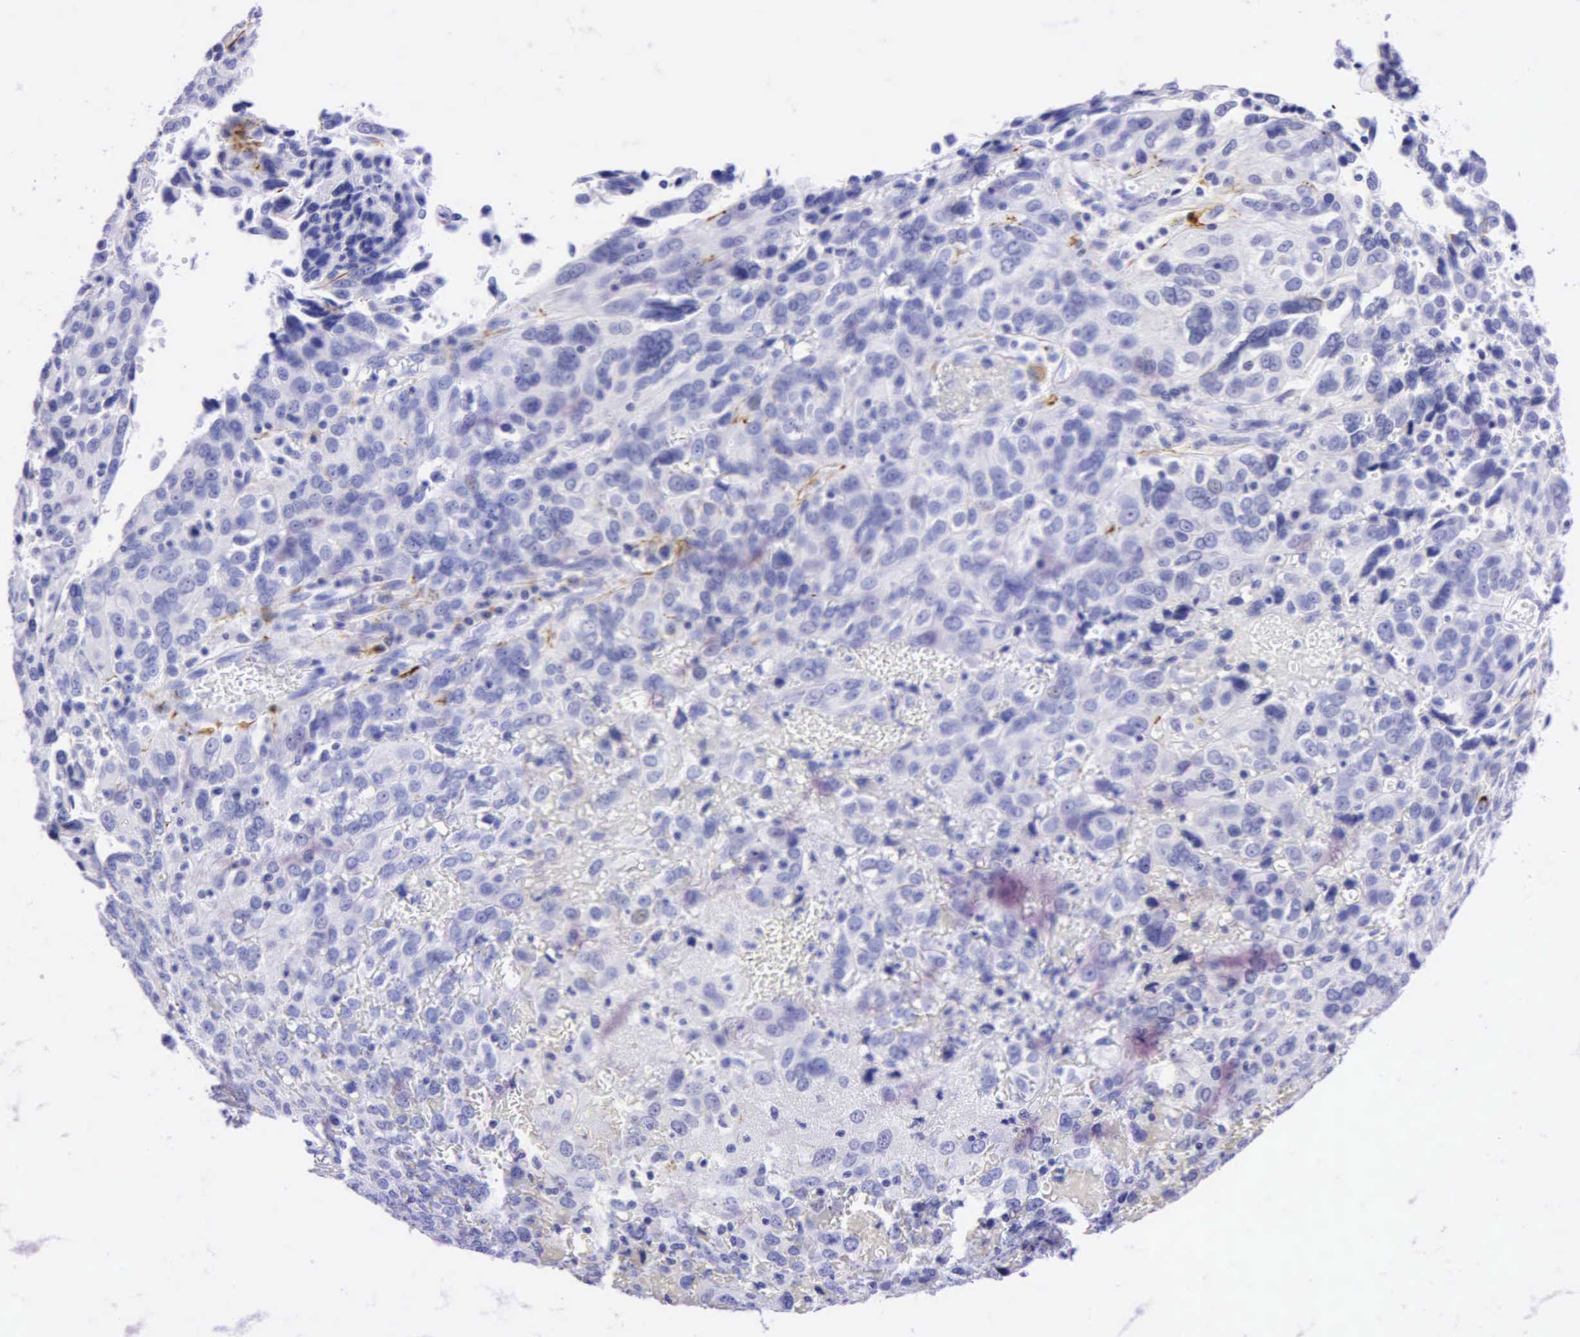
{"staining": {"intensity": "negative", "quantity": "none", "location": "none"}, "tissue": "ovarian cancer", "cell_type": "Tumor cells", "image_type": "cancer", "snomed": [{"axis": "morphology", "description": "Carcinoma, endometroid"}, {"axis": "topography", "description": "Ovary"}], "caption": "Protein analysis of ovarian cancer shows no significant expression in tumor cells.", "gene": "DES", "patient": {"sex": "female", "age": 75}}